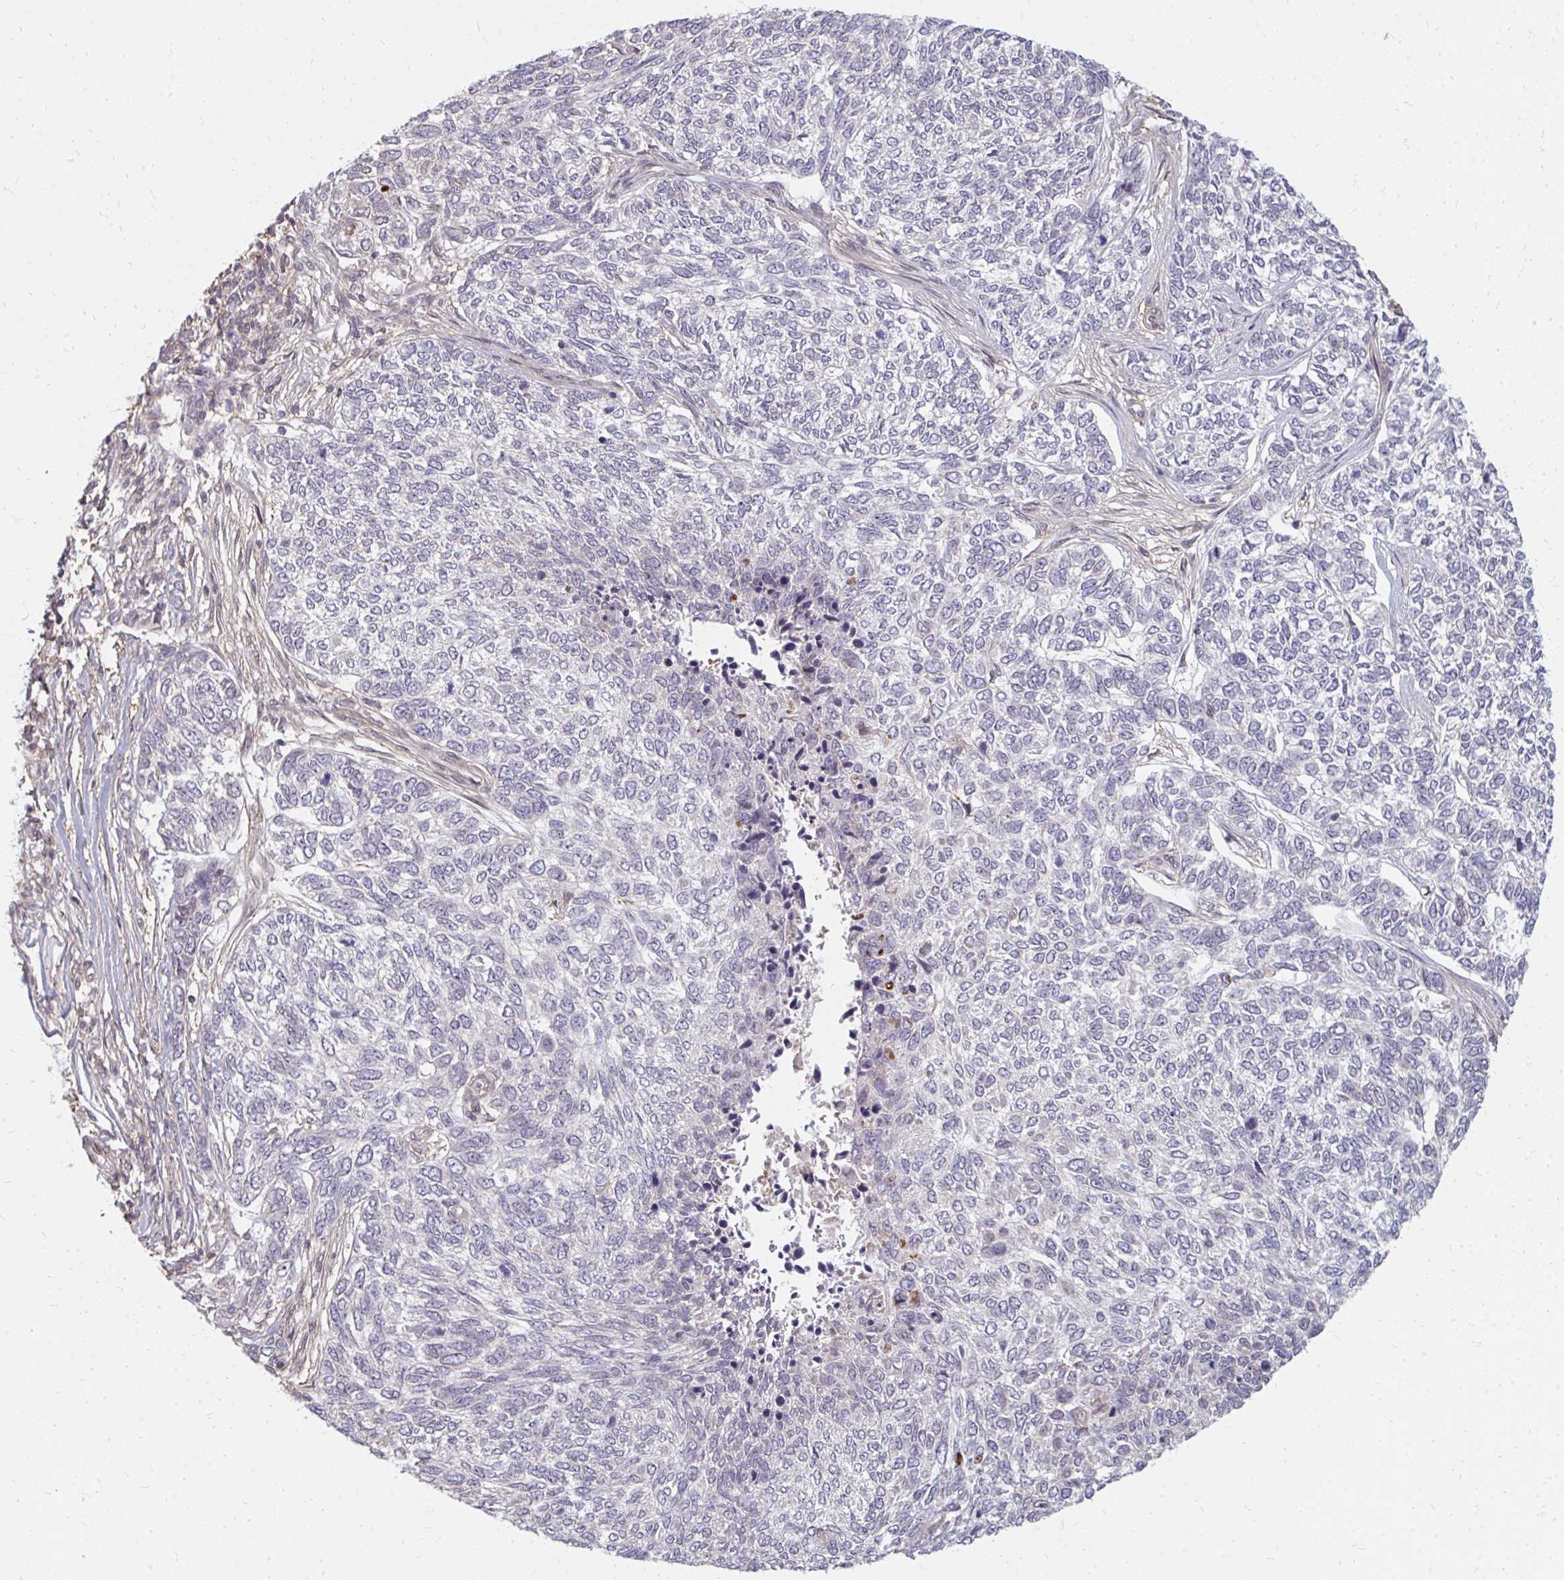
{"staining": {"intensity": "negative", "quantity": "none", "location": "none"}, "tissue": "skin cancer", "cell_type": "Tumor cells", "image_type": "cancer", "snomed": [{"axis": "morphology", "description": "Basal cell carcinoma"}, {"axis": "topography", "description": "Skin"}], "caption": "Immunohistochemical staining of human skin cancer (basal cell carcinoma) displays no significant staining in tumor cells. (Immunohistochemistry, brightfield microscopy, high magnification).", "gene": "GPC5", "patient": {"sex": "female", "age": 65}}